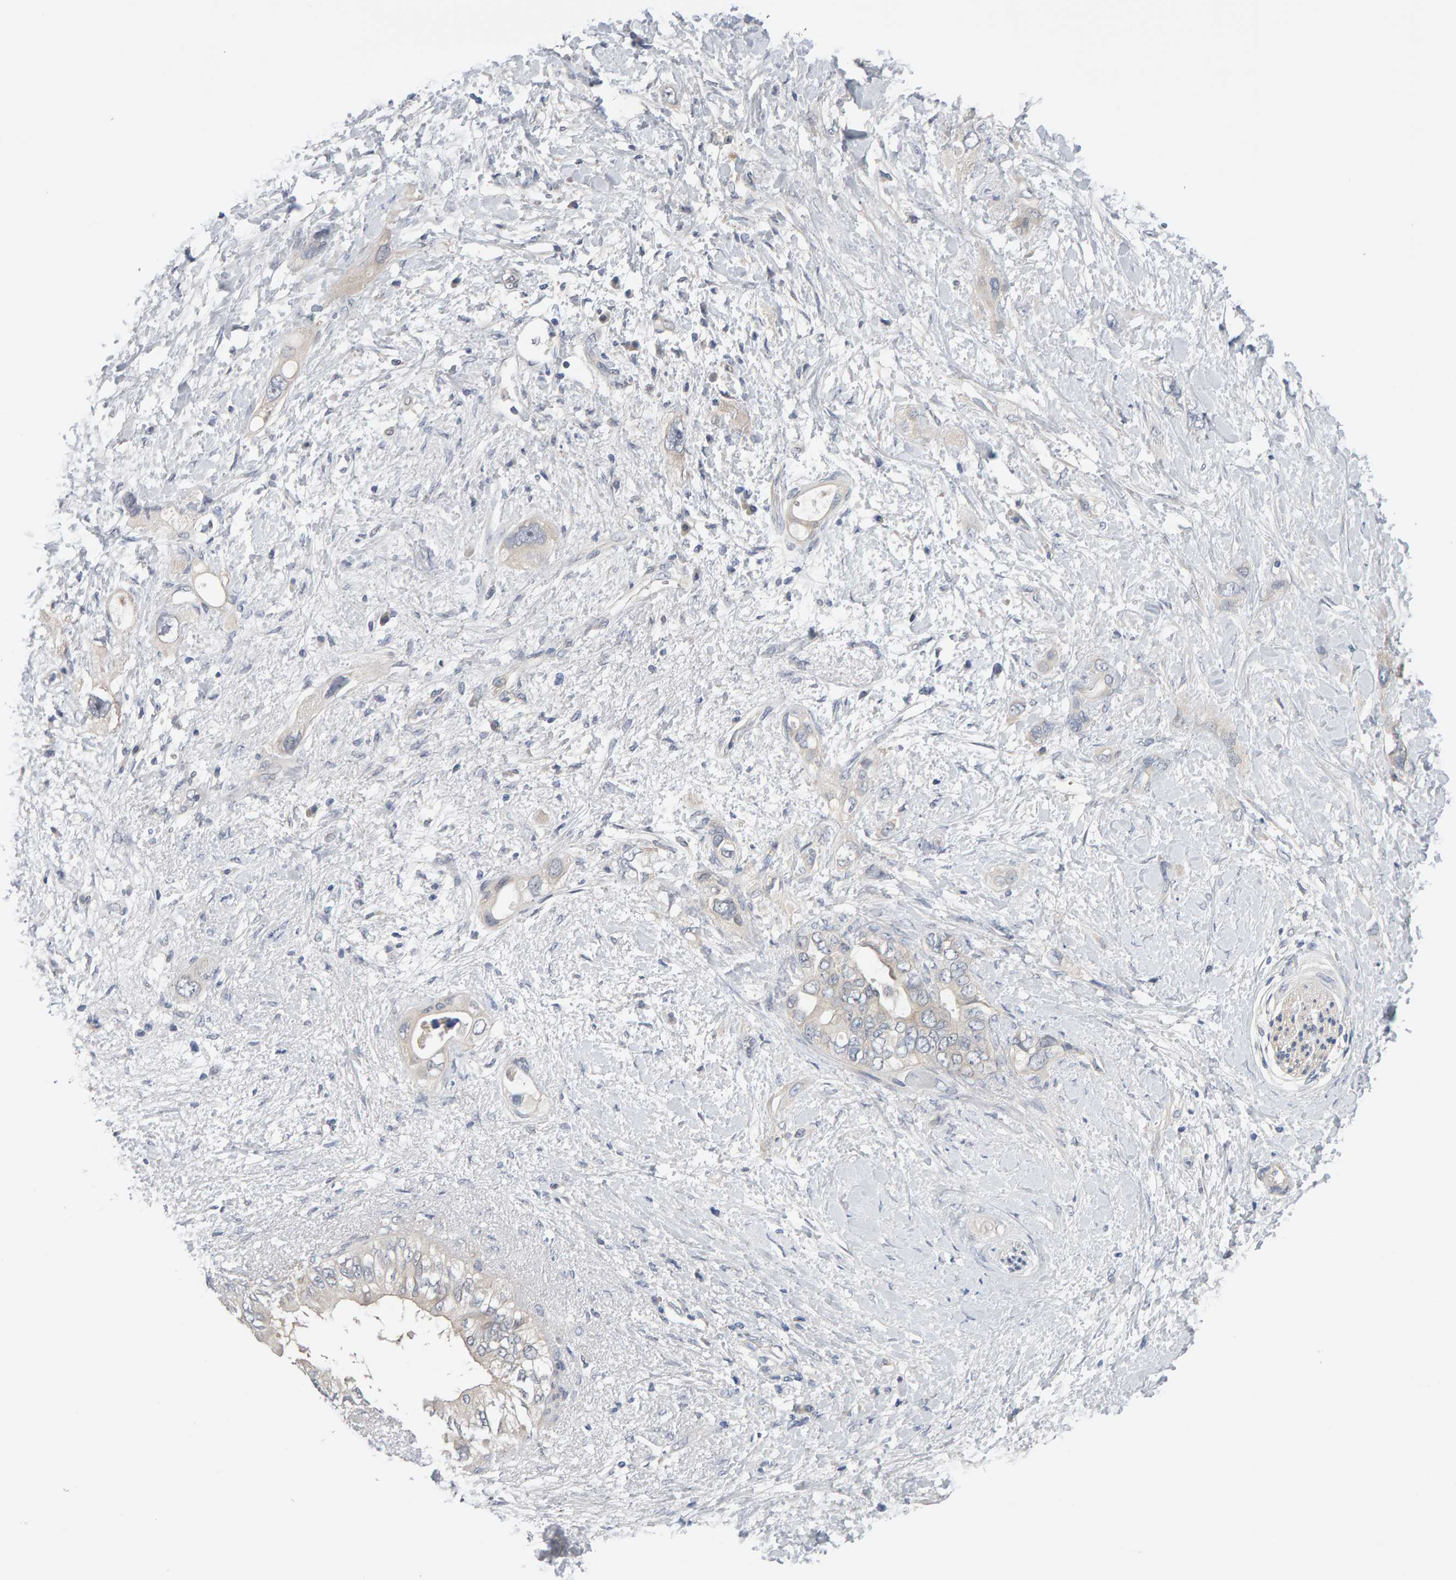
{"staining": {"intensity": "negative", "quantity": "none", "location": "none"}, "tissue": "pancreatic cancer", "cell_type": "Tumor cells", "image_type": "cancer", "snomed": [{"axis": "morphology", "description": "Adenocarcinoma, NOS"}, {"axis": "topography", "description": "Pancreas"}], "caption": "IHC of human pancreatic cancer (adenocarcinoma) reveals no expression in tumor cells.", "gene": "GFUS", "patient": {"sex": "female", "age": 56}}